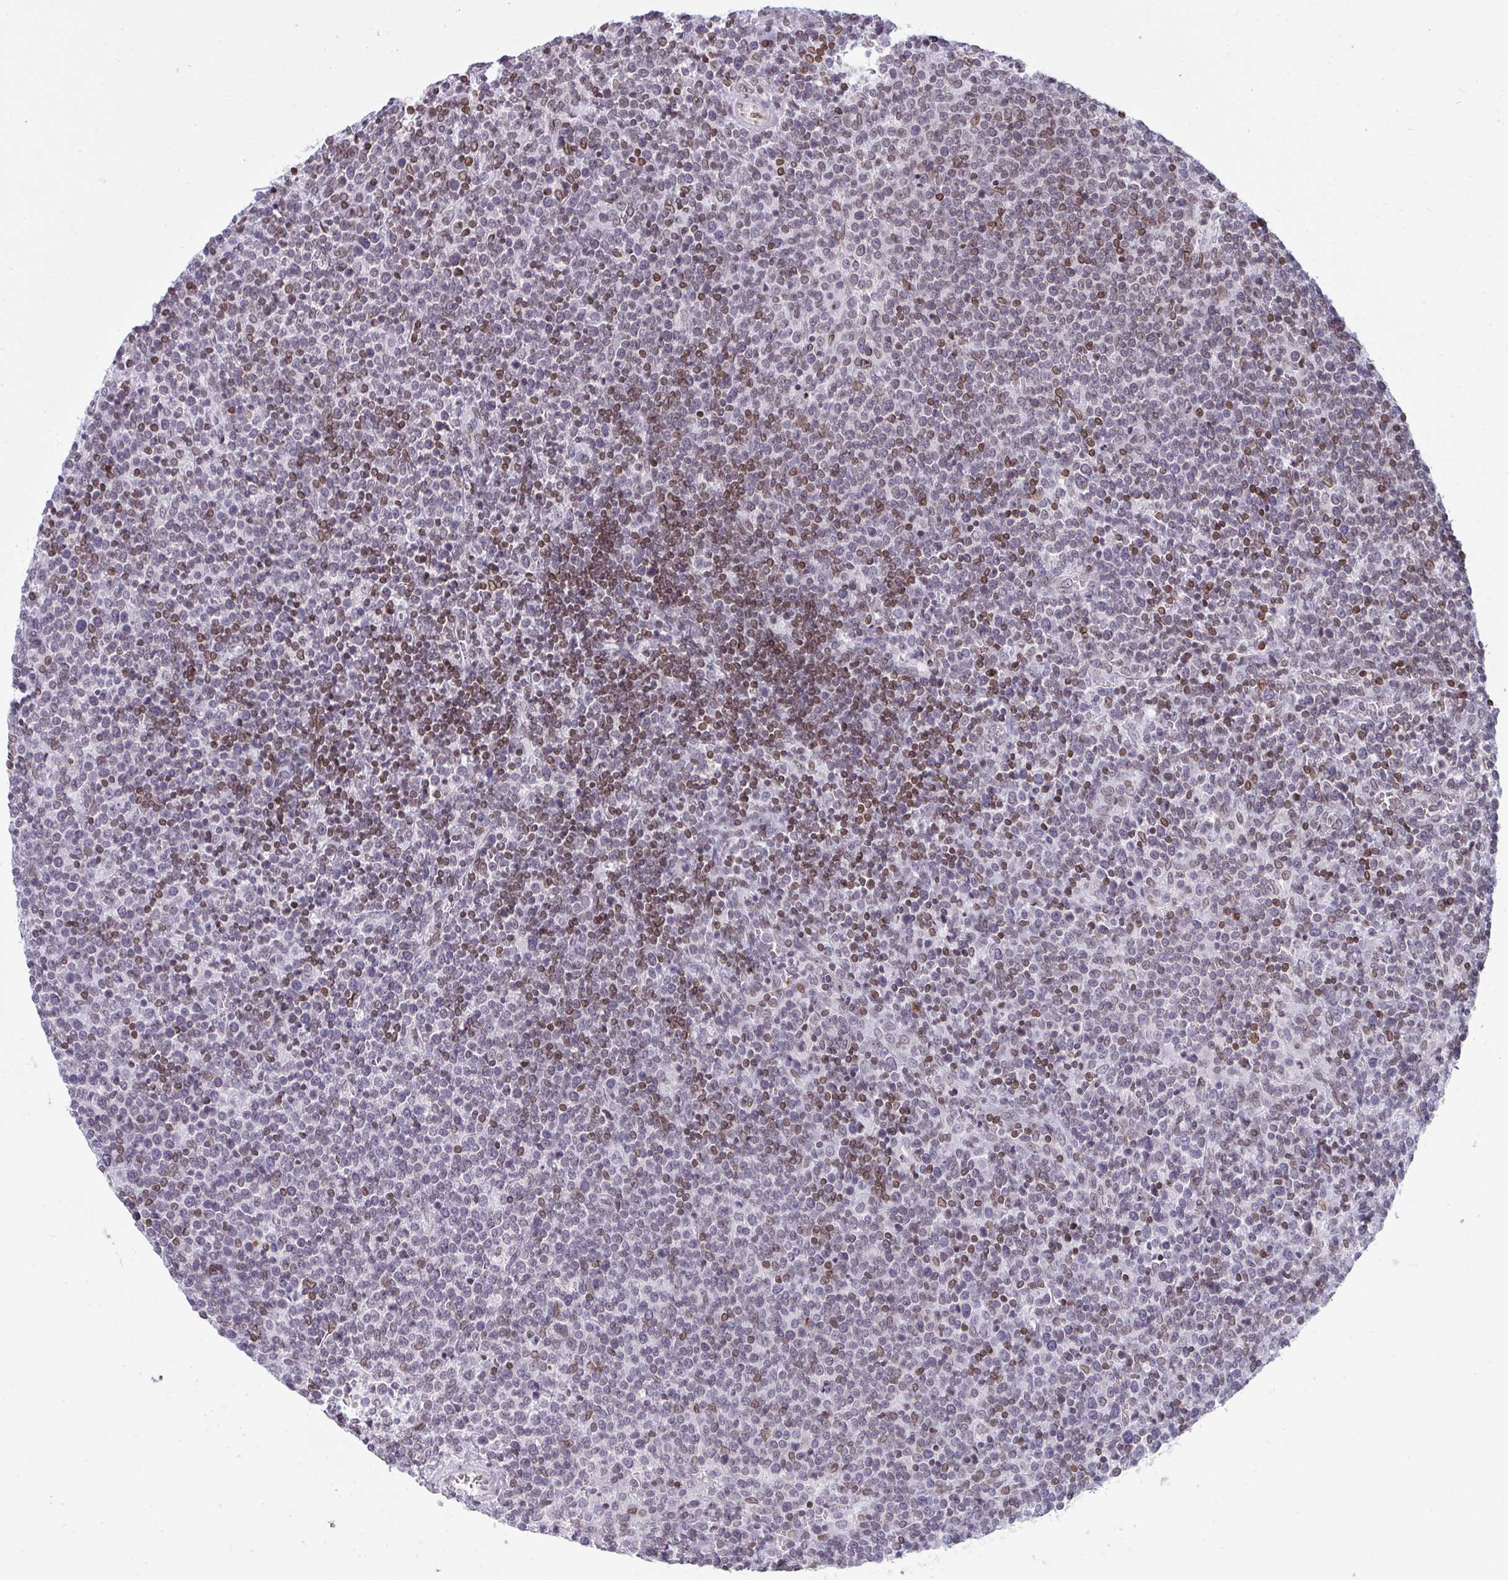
{"staining": {"intensity": "moderate", "quantity": "25%-75%", "location": "nuclear"}, "tissue": "lymphoma", "cell_type": "Tumor cells", "image_type": "cancer", "snomed": [{"axis": "morphology", "description": "Malignant lymphoma, non-Hodgkin's type, High grade"}, {"axis": "topography", "description": "Lymph node"}], "caption": "Immunohistochemical staining of human lymphoma reveals moderate nuclear protein expression in about 25%-75% of tumor cells. Nuclei are stained in blue.", "gene": "LMNB2", "patient": {"sex": "male", "age": 61}}